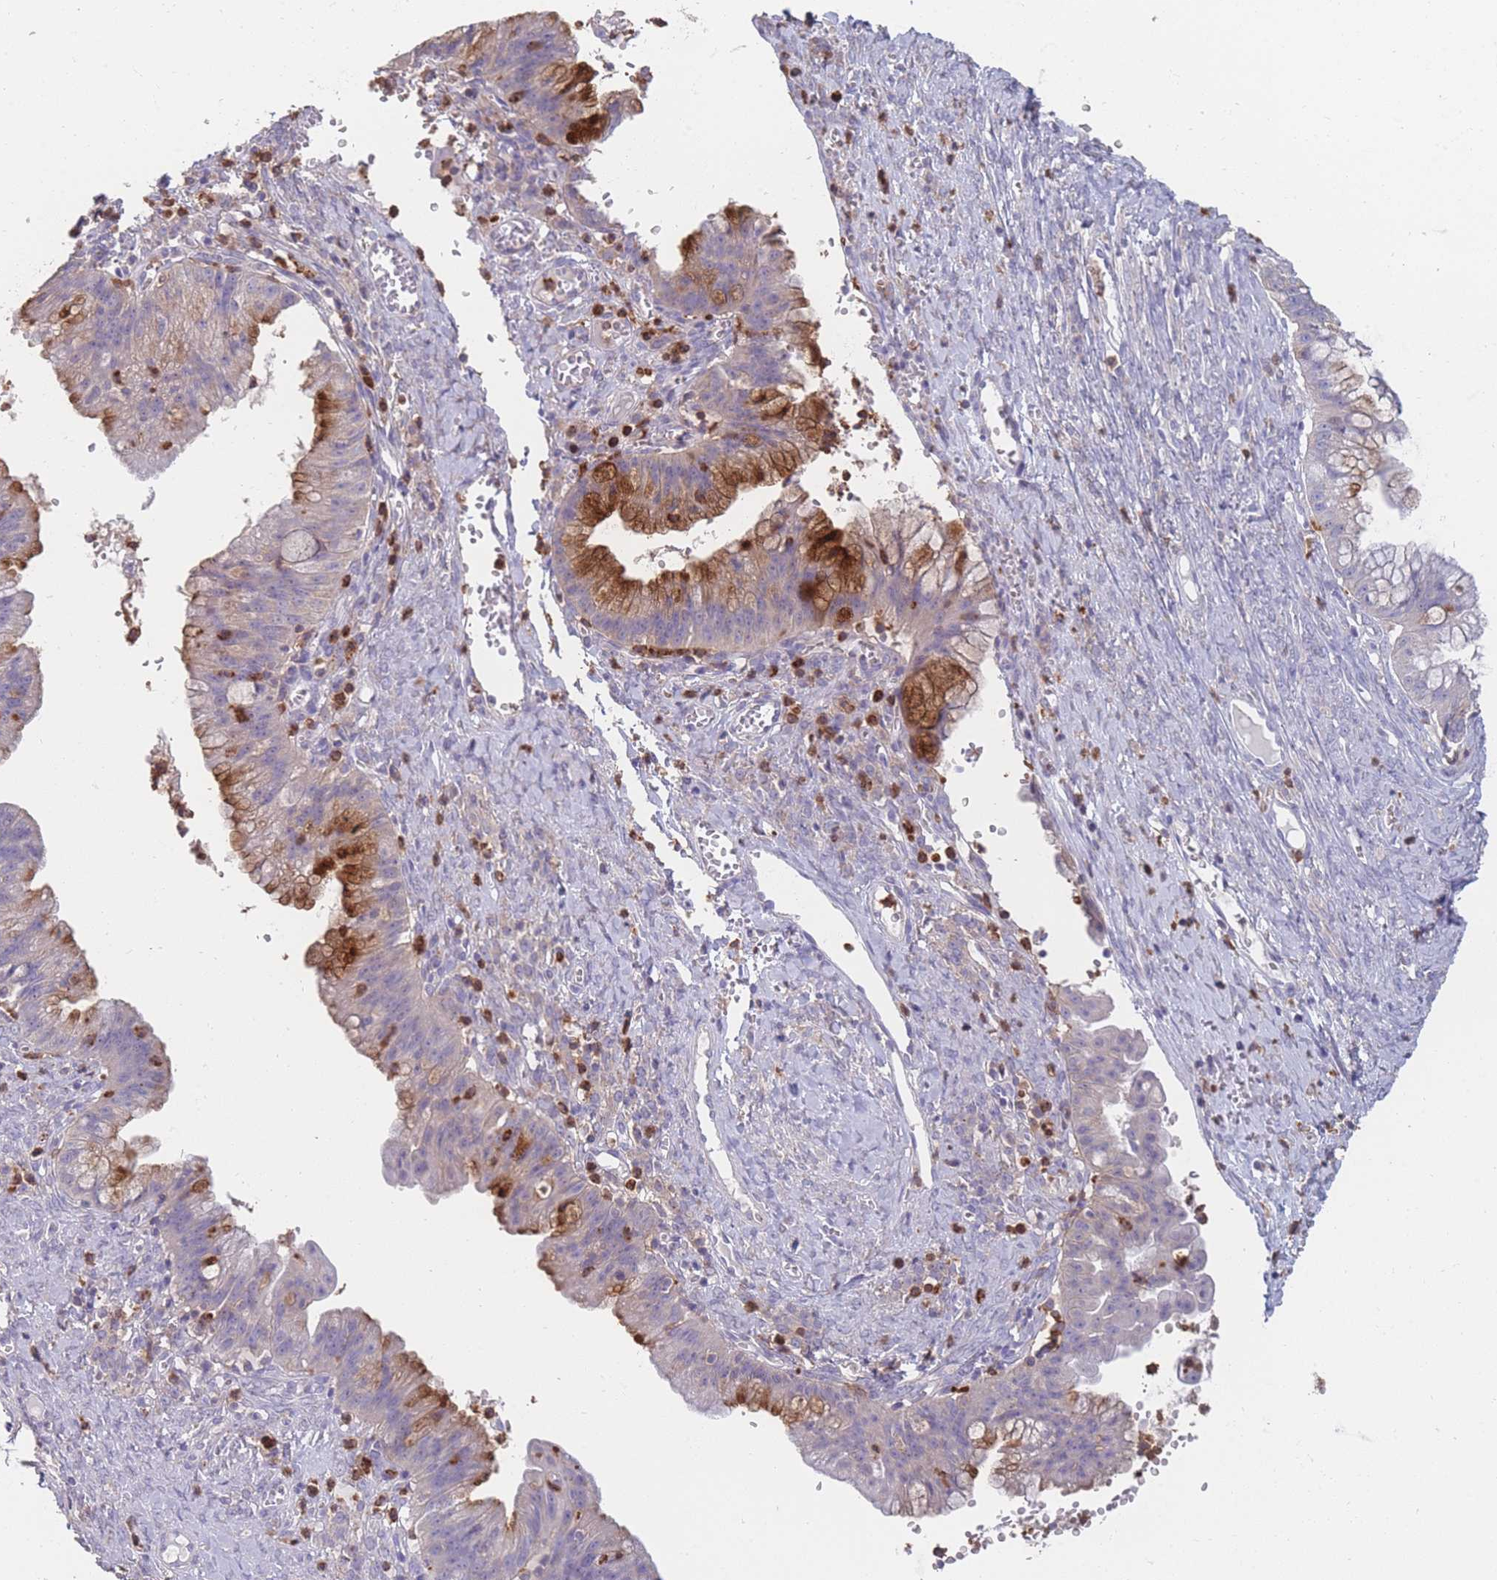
{"staining": {"intensity": "moderate", "quantity": "<25%", "location": "cytoplasmic/membranous"}, "tissue": "ovarian cancer", "cell_type": "Tumor cells", "image_type": "cancer", "snomed": [{"axis": "morphology", "description": "Cystadenocarcinoma, mucinous, NOS"}, {"axis": "topography", "description": "Ovary"}], "caption": "Immunohistochemical staining of human ovarian mucinous cystadenocarcinoma displays moderate cytoplasmic/membranous protein positivity in approximately <25% of tumor cells.", "gene": "CLEC12A", "patient": {"sex": "female", "age": 70}}